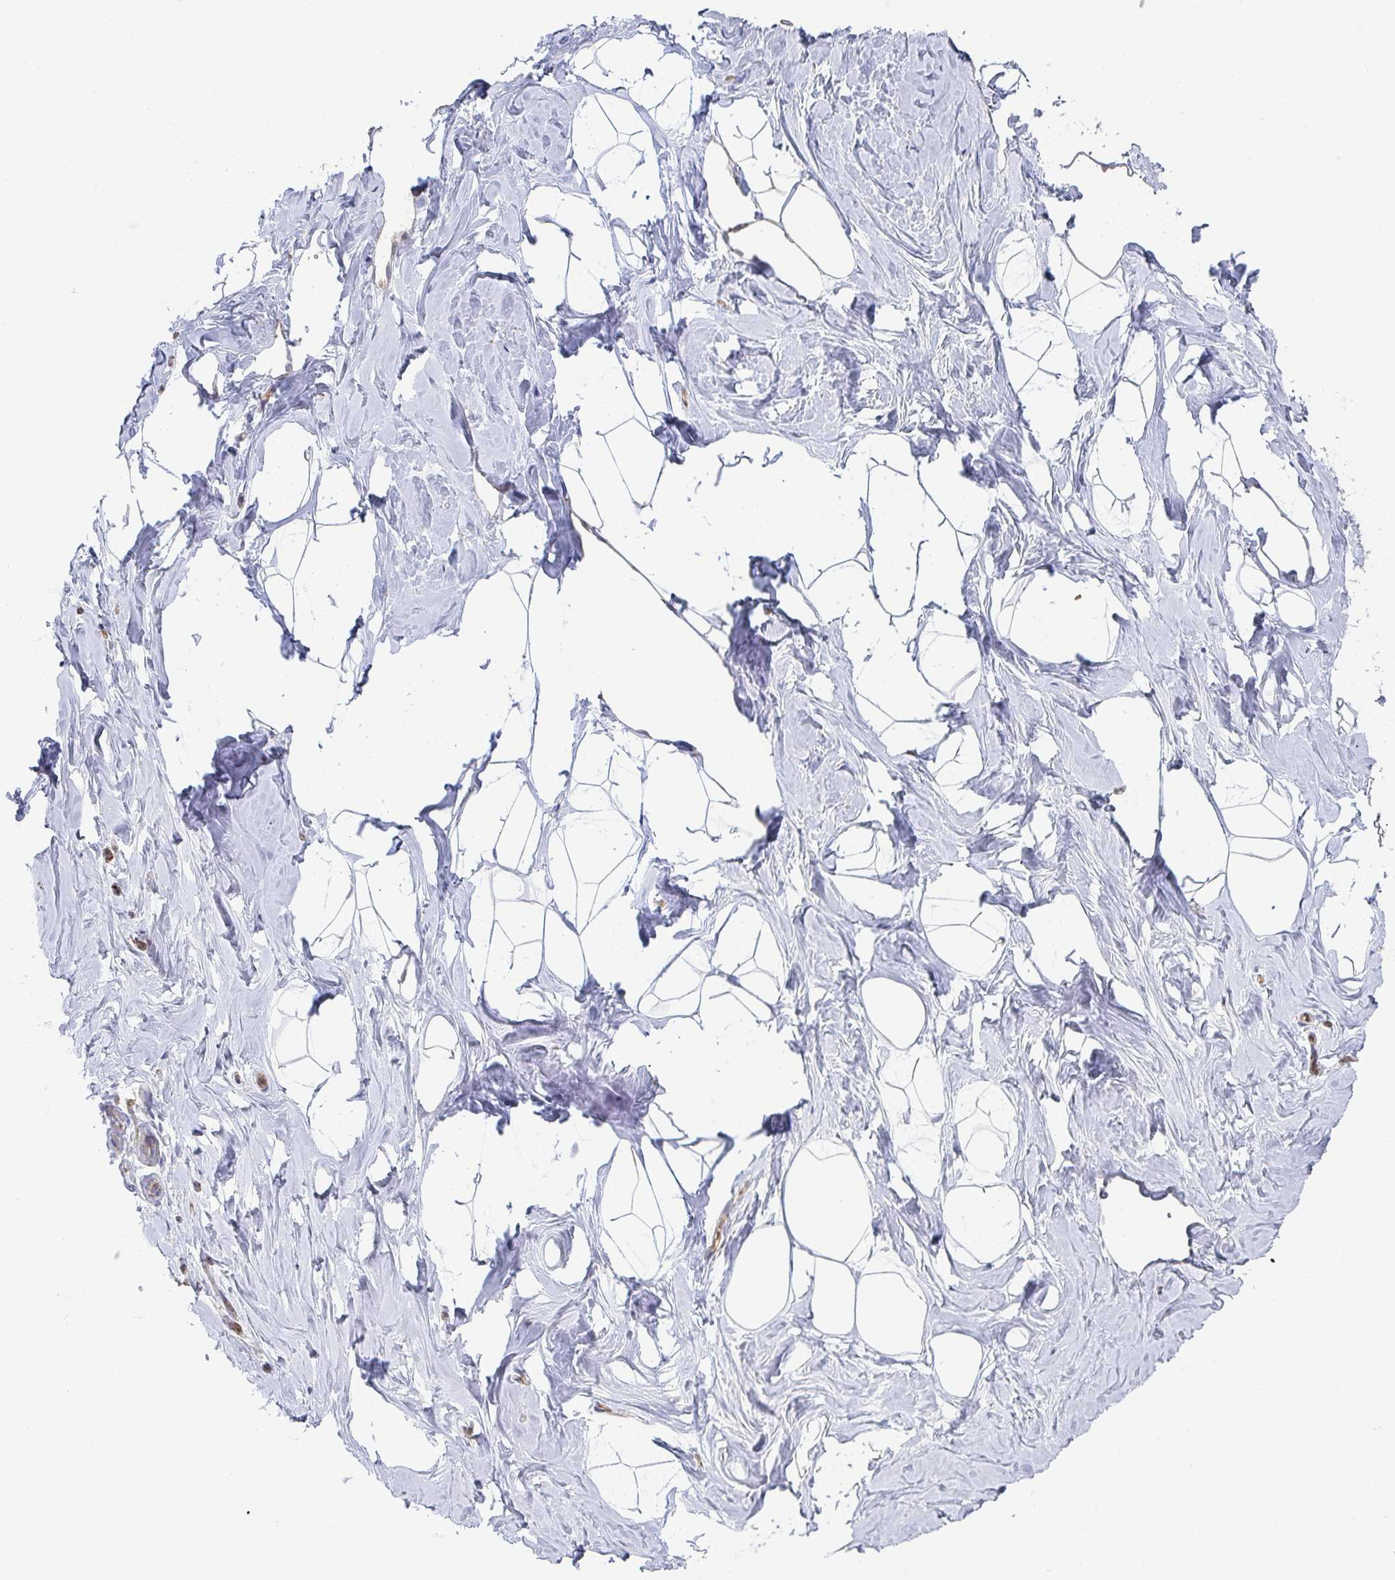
{"staining": {"intensity": "negative", "quantity": "none", "location": "none"}, "tissue": "breast", "cell_type": "Adipocytes", "image_type": "normal", "snomed": [{"axis": "morphology", "description": "Normal tissue, NOS"}, {"axis": "topography", "description": "Breast"}], "caption": "Adipocytes show no significant expression in benign breast.", "gene": "ZNF526", "patient": {"sex": "female", "age": 32}}